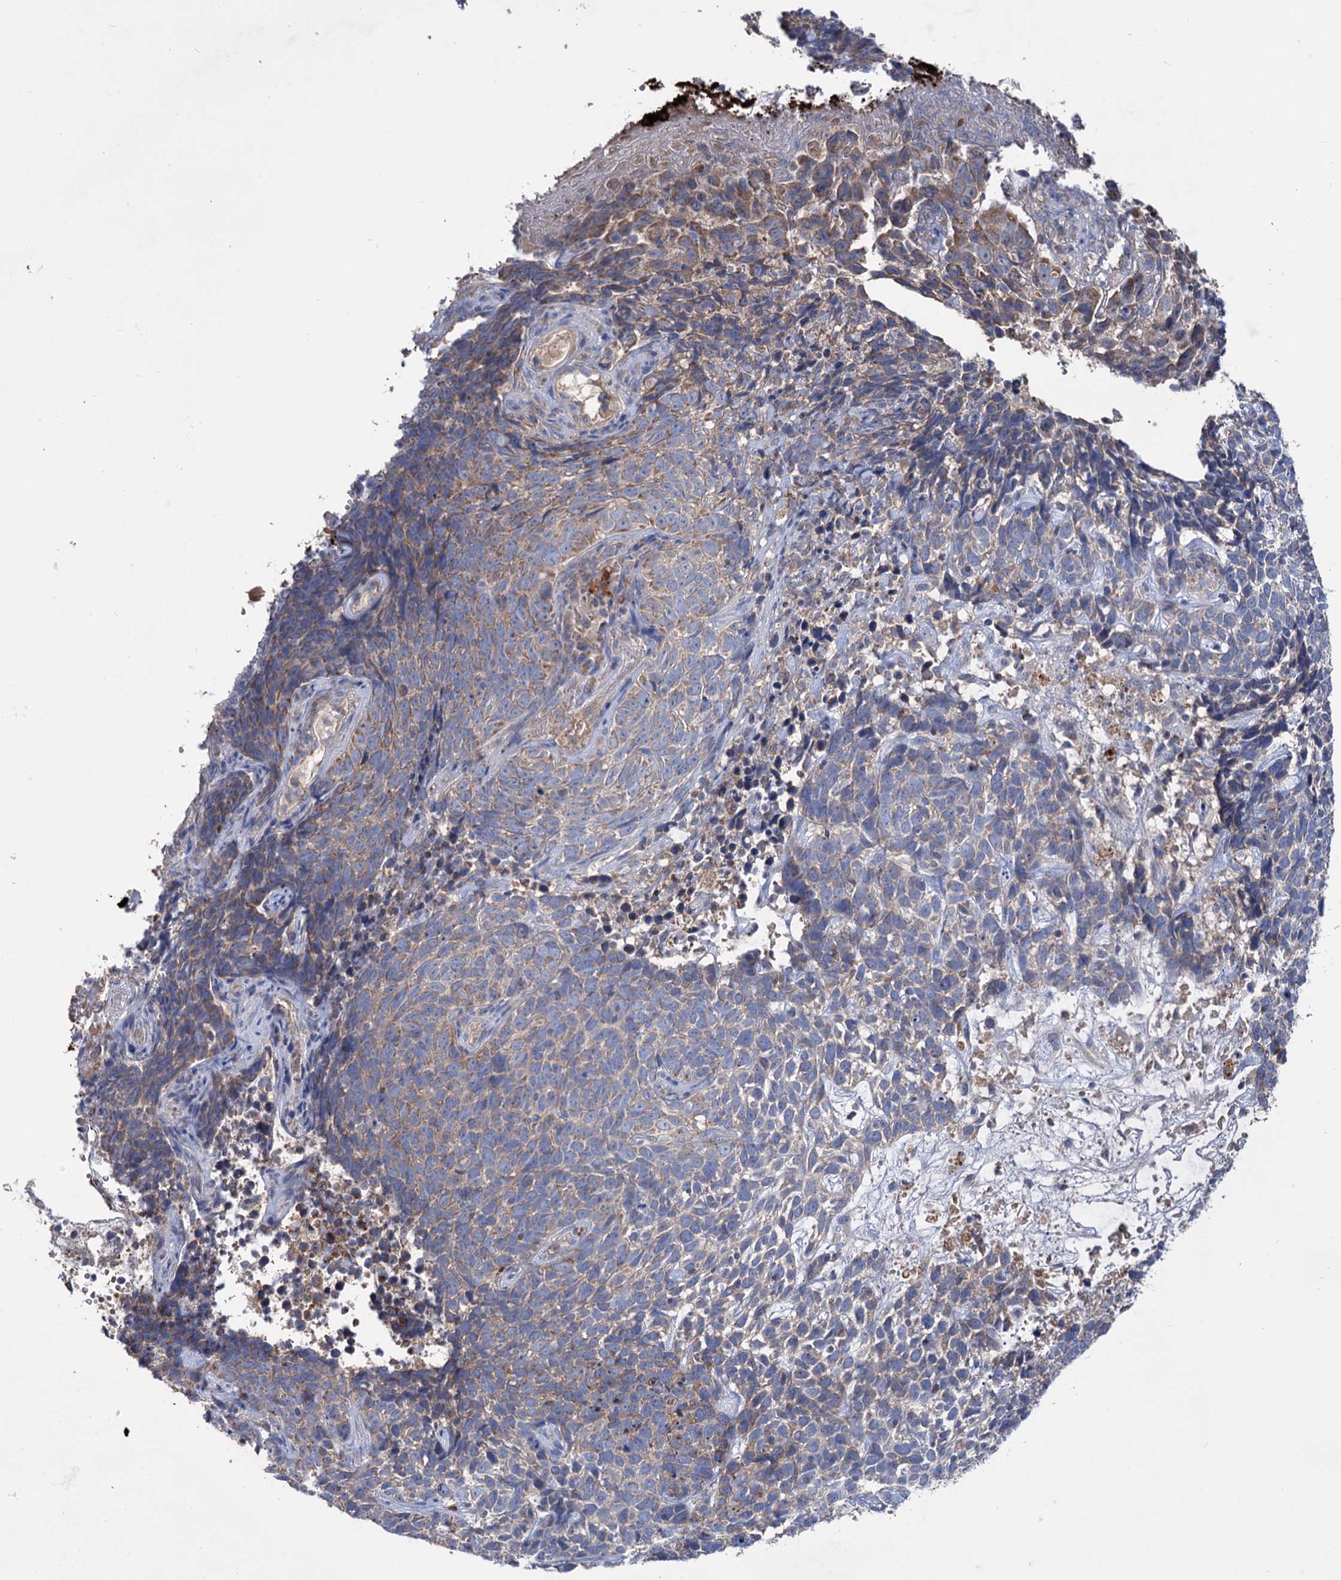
{"staining": {"intensity": "weak", "quantity": "<25%", "location": "cytoplasmic/membranous"}, "tissue": "skin cancer", "cell_type": "Tumor cells", "image_type": "cancer", "snomed": [{"axis": "morphology", "description": "Basal cell carcinoma"}, {"axis": "topography", "description": "Skin"}], "caption": "Tumor cells are negative for brown protein staining in basal cell carcinoma (skin). (Brightfield microscopy of DAB IHC at high magnification).", "gene": "CLPB", "patient": {"sex": "female", "age": 84}}